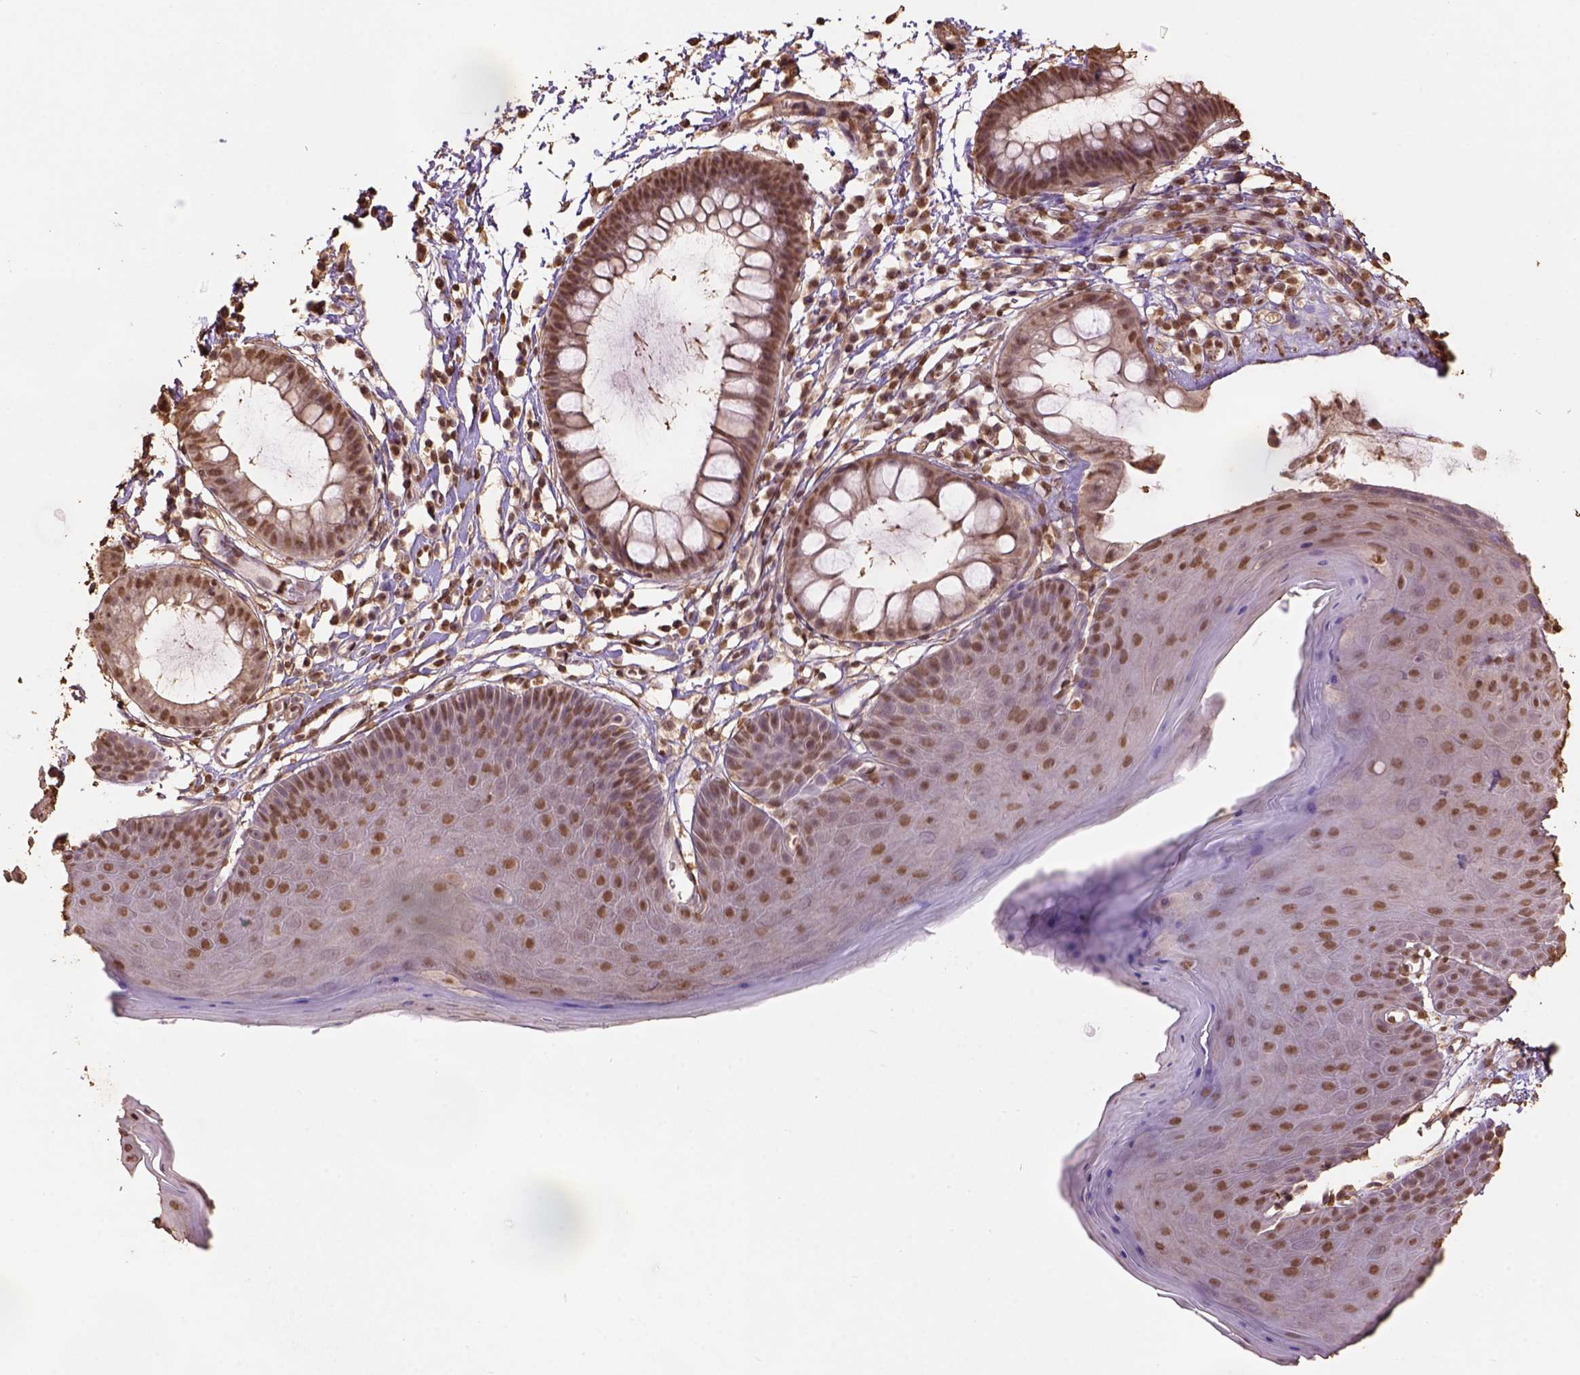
{"staining": {"intensity": "moderate", "quantity": ">75%", "location": "nuclear"}, "tissue": "skin", "cell_type": "Epidermal cells", "image_type": "normal", "snomed": [{"axis": "morphology", "description": "Normal tissue, NOS"}, {"axis": "topography", "description": "Anal"}], "caption": "Skin was stained to show a protein in brown. There is medium levels of moderate nuclear expression in approximately >75% of epidermal cells. The protein is stained brown, and the nuclei are stained in blue (DAB IHC with brightfield microscopy, high magnification).", "gene": "CSTF2T", "patient": {"sex": "male", "age": 53}}